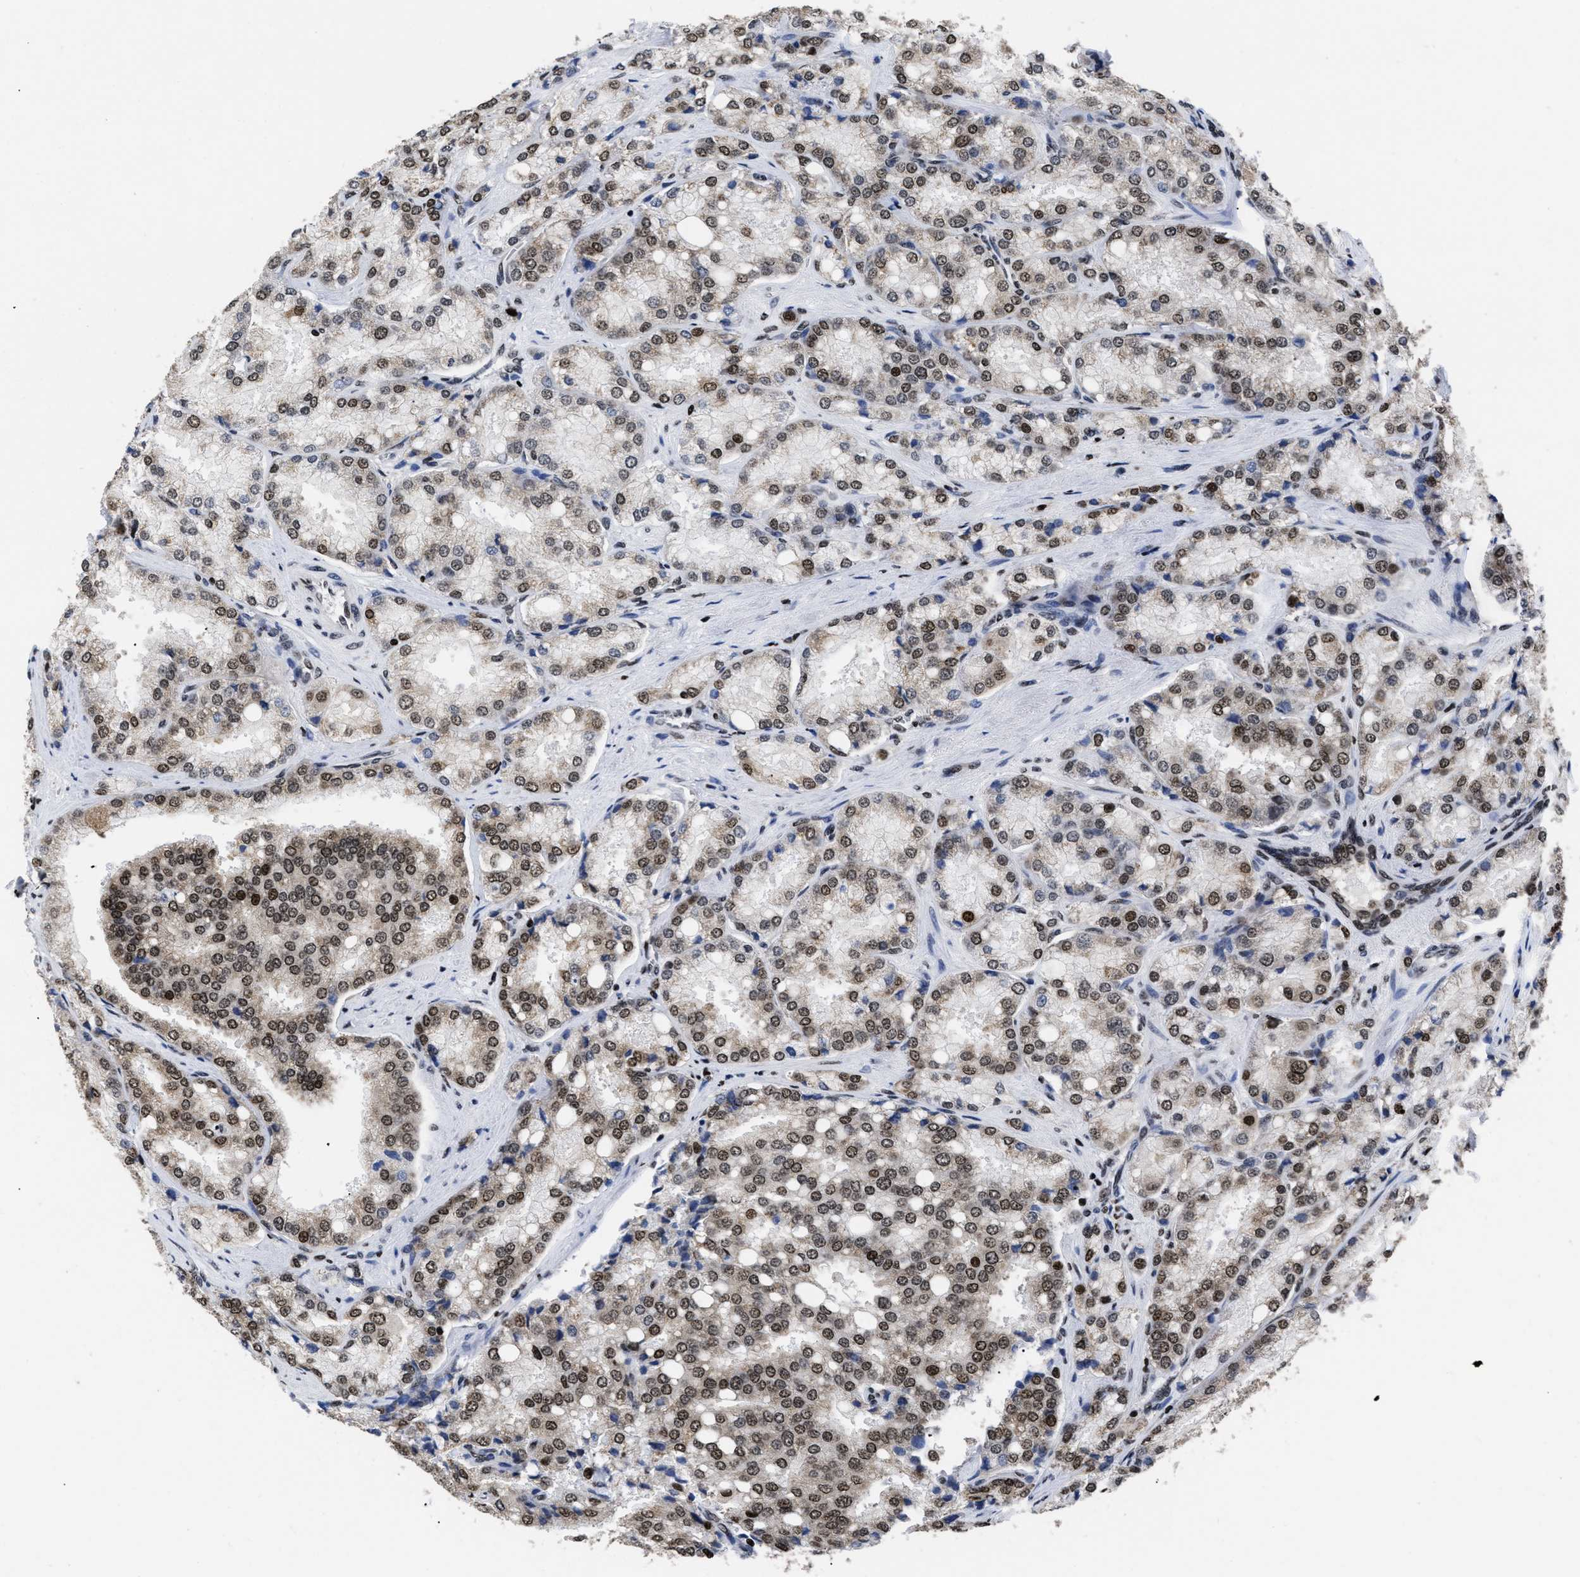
{"staining": {"intensity": "moderate", "quantity": ">75%", "location": "nuclear"}, "tissue": "prostate cancer", "cell_type": "Tumor cells", "image_type": "cancer", "snomed": [{"axis": "morphology", "description": "Adenocarcinoma, High grade"}, {"axis": "topography", "description": "Prostate"}], "caption": "Moderate nuclear staining is seen in about >75% of tumor cells in high-grade adenocarcinoma (prostate). The staining is performed using DAB (3,3'-diaminobenzidine) brown chromogen to label protein expression. The nuclei are counter-stained blue using hematoxylin.", "gene": "CALHM3", "patient": {"sex": "male", "age": 50}}